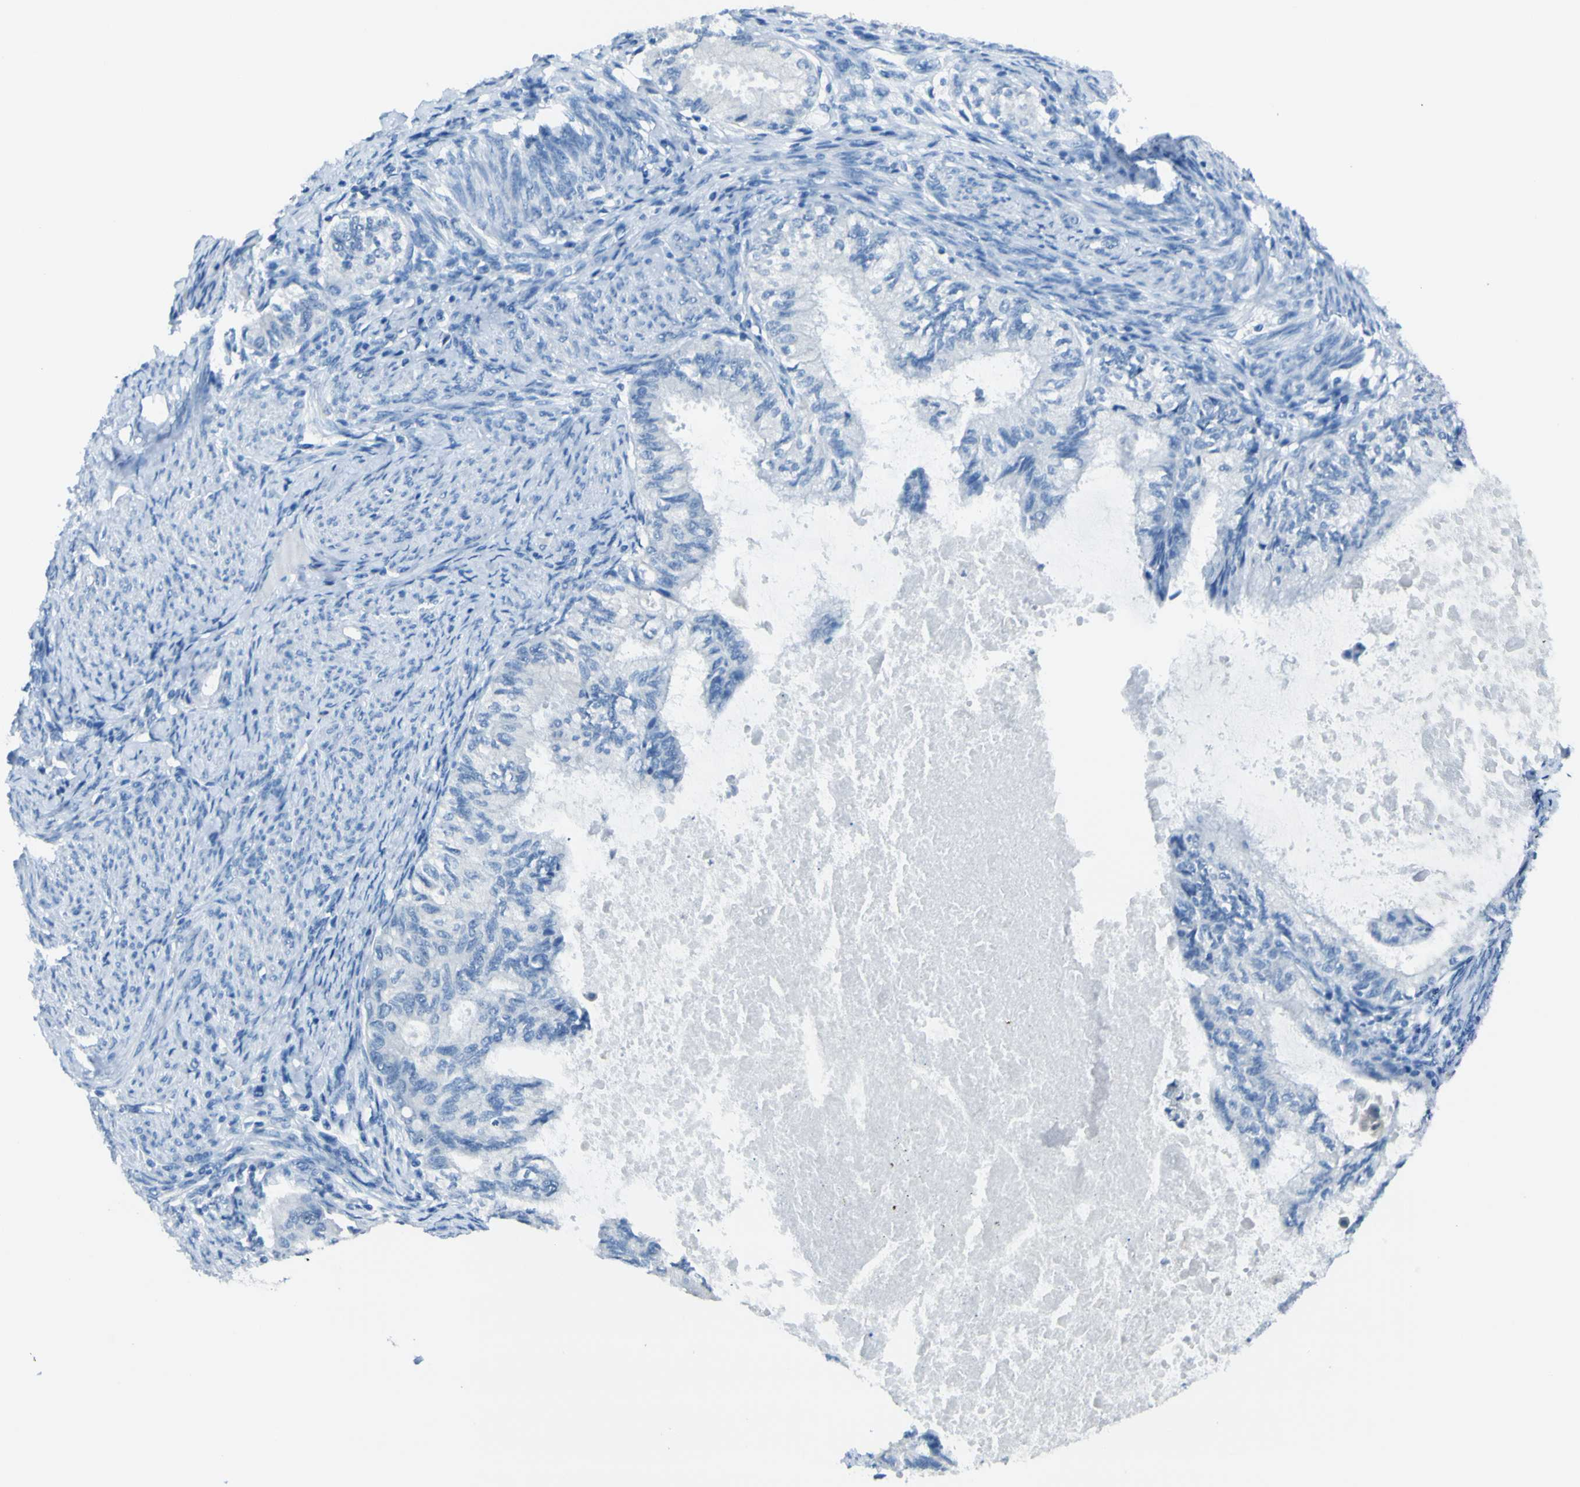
{"staining": {"intensity": "negative", "quantity": "none", "location": "none"}, "tissue": "cervical cancer", "cell_type": "Tumor cells", "image_type": "cancer", "snomed": [{"axis": "morphology", "description": "Normal tissue, NOS"}, {"axis": "morphology", "description": "Adenocarcinoma, NOS"}, {"axis": "topography", "description": "Cervix"}, {"axis": "topography", "description": "Endometrium"}], "caption": "Tumor cells show no significant staining in cervical cancer.", "gene": "PHKG1", "patient": {"sex": "female", "age": 86}}